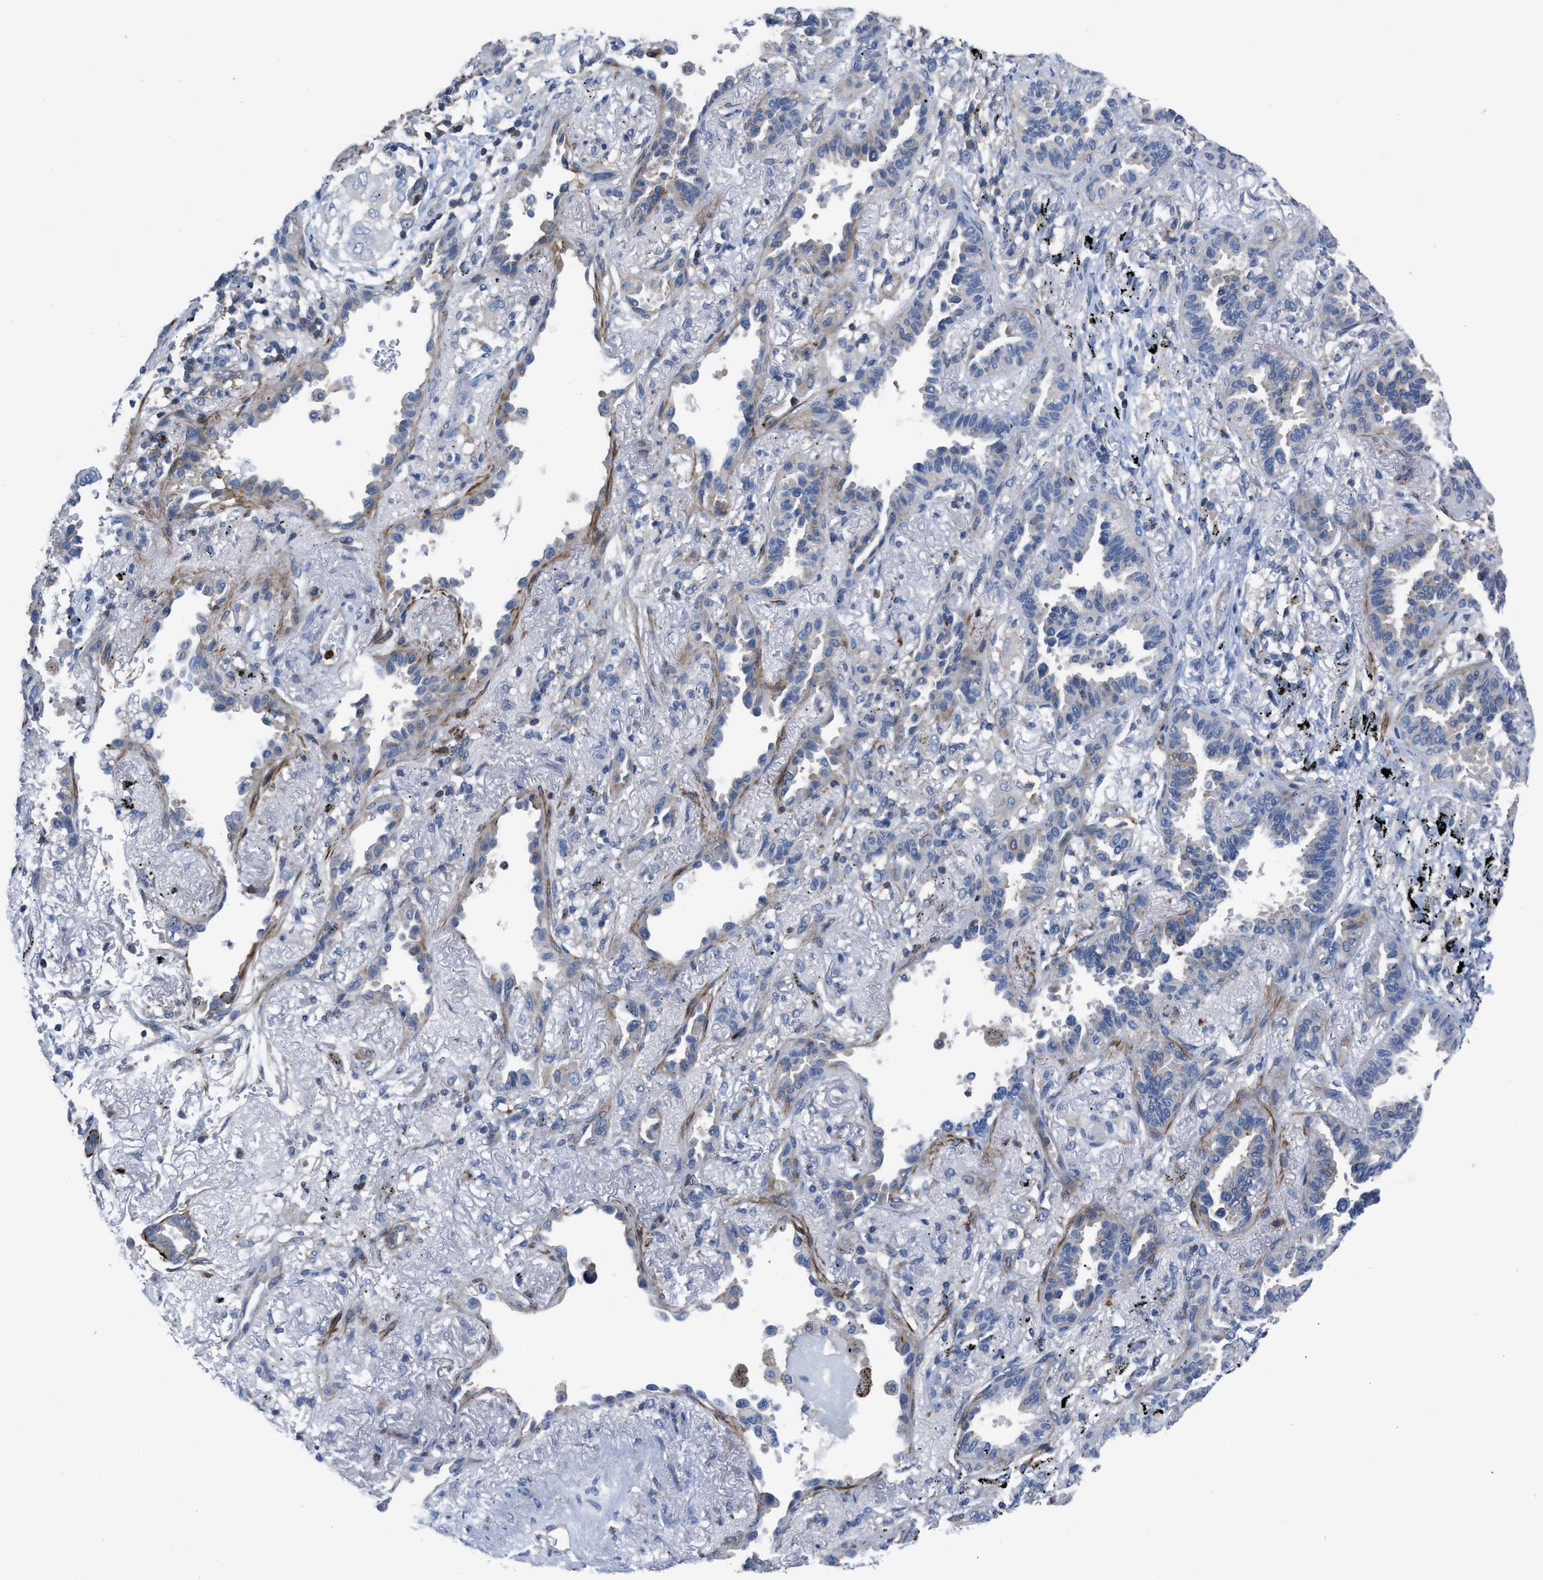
{"staining": {"intensity": "negative", "quantity": "none", "location": "none"}, "tissue": "lung cancer", "cell_type": "Tumor cells", "image_type": "cancer", "snomed": [{"axis": "morphology", "description": "Adenocarcinoma, NOS"}, {"axis": "topography", "description": "Lung"}], "caption": "A photomicrograph of human adenocarcinoma (lung) is negative for staining in tumor cells.", "gene": "PRMT2", "patient": {"sex": "male", "age": 59}}